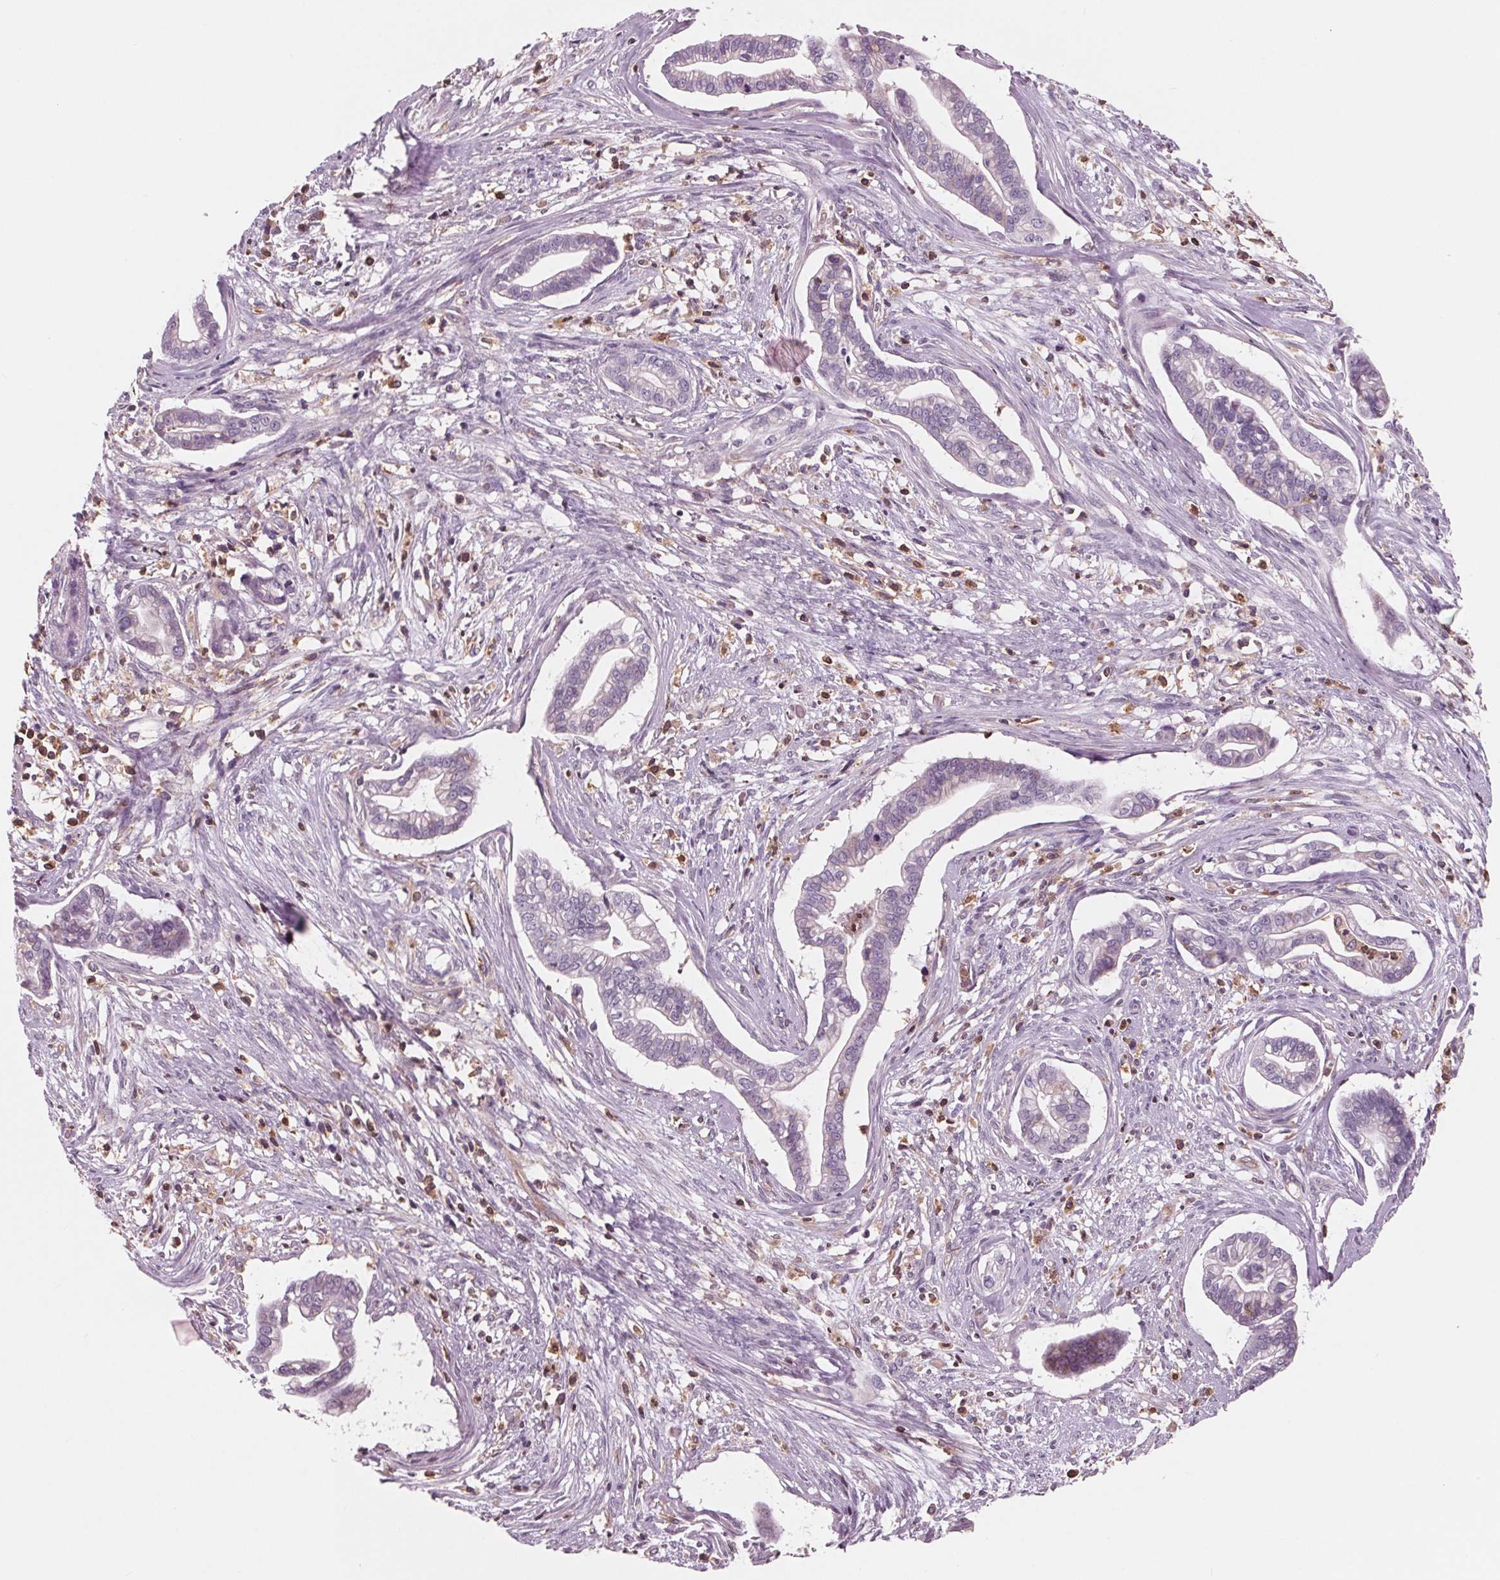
{"staining": {"intensity": "negative", "quantity": "none", "location": "none"}, "tissue": "cervical cancer", "cell_type": "Tumor cells", "image_type": "cancer", "snomed": [{"axis": "morphology", "description": "Adenocarcinoma, NOS"}, {"axis": "topography", "description": "Cervix"}], "caption": "A photomicrograph of adenocarcinoma (cervical) stained for a protein displays no brown staining in tumor cells. The staining was performed using DAB to visualize the protein expression in brown, while the nuclei were stained in blue with hematoxylin (Magnification: 20x).", "gene": "ARHGAP25", "patient": {"sex": "female", "age": 62}}